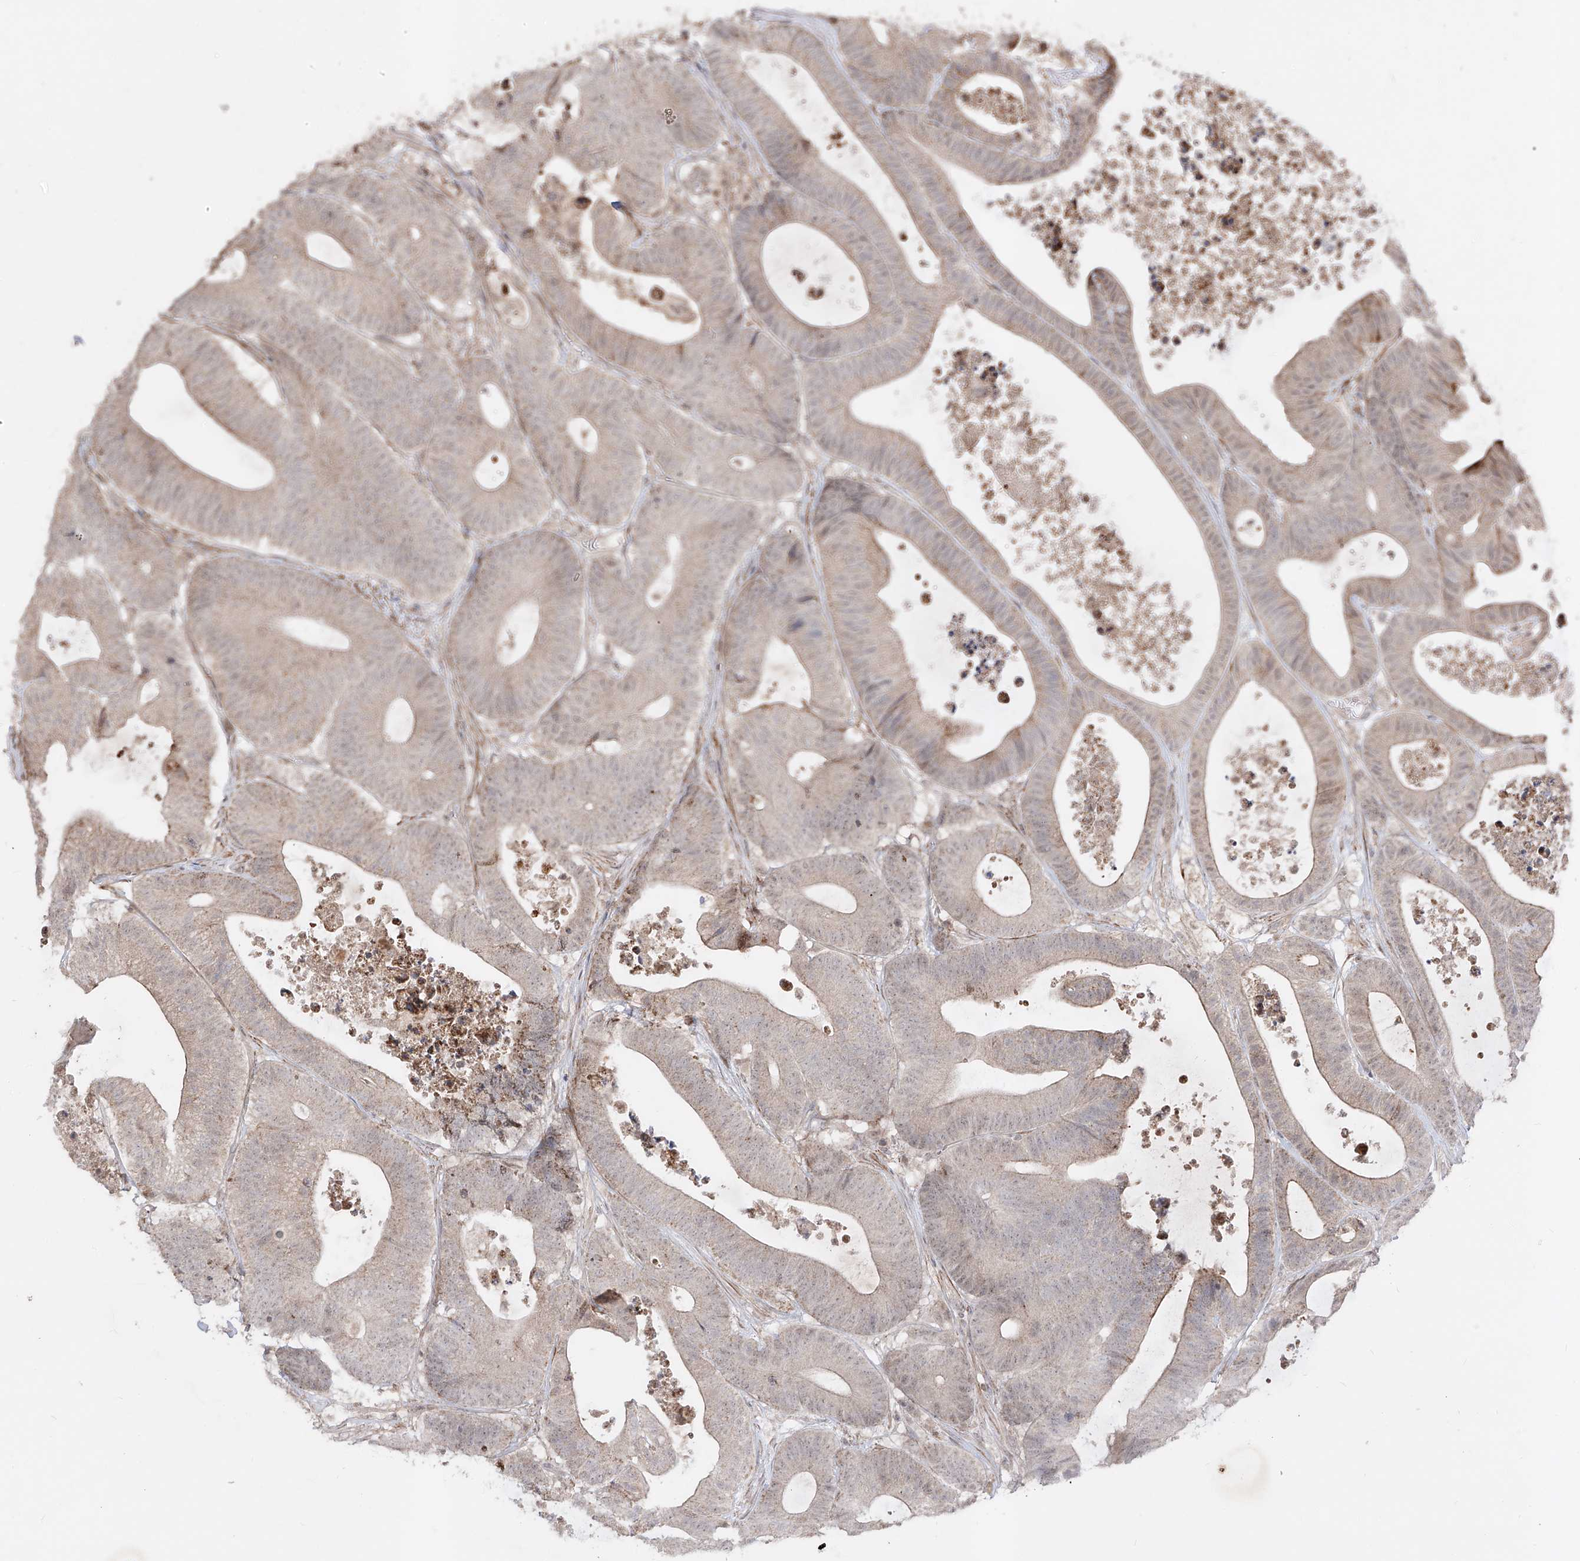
{"staining": {"intensity": "weak", "quantity": "<25%", "location": "cytoplasmic/membranous"}, "tissue": "colorectal cancer", "cell_type": "Tumor cells", "image_type": "cancer", "snomed": [{"axis": "morphology", "description": "Adenocarcinoma, NOS"}, {"axis": "topography", "description": "Colon"}], "caption": "Human adenocarcinoma (colorectal) stained for a protein using immunohistochemistry (IHC) exhibits no positivity in tumor cells.", "gene": "KDM1B", "patient": {"sex": "female", "age": 84}}